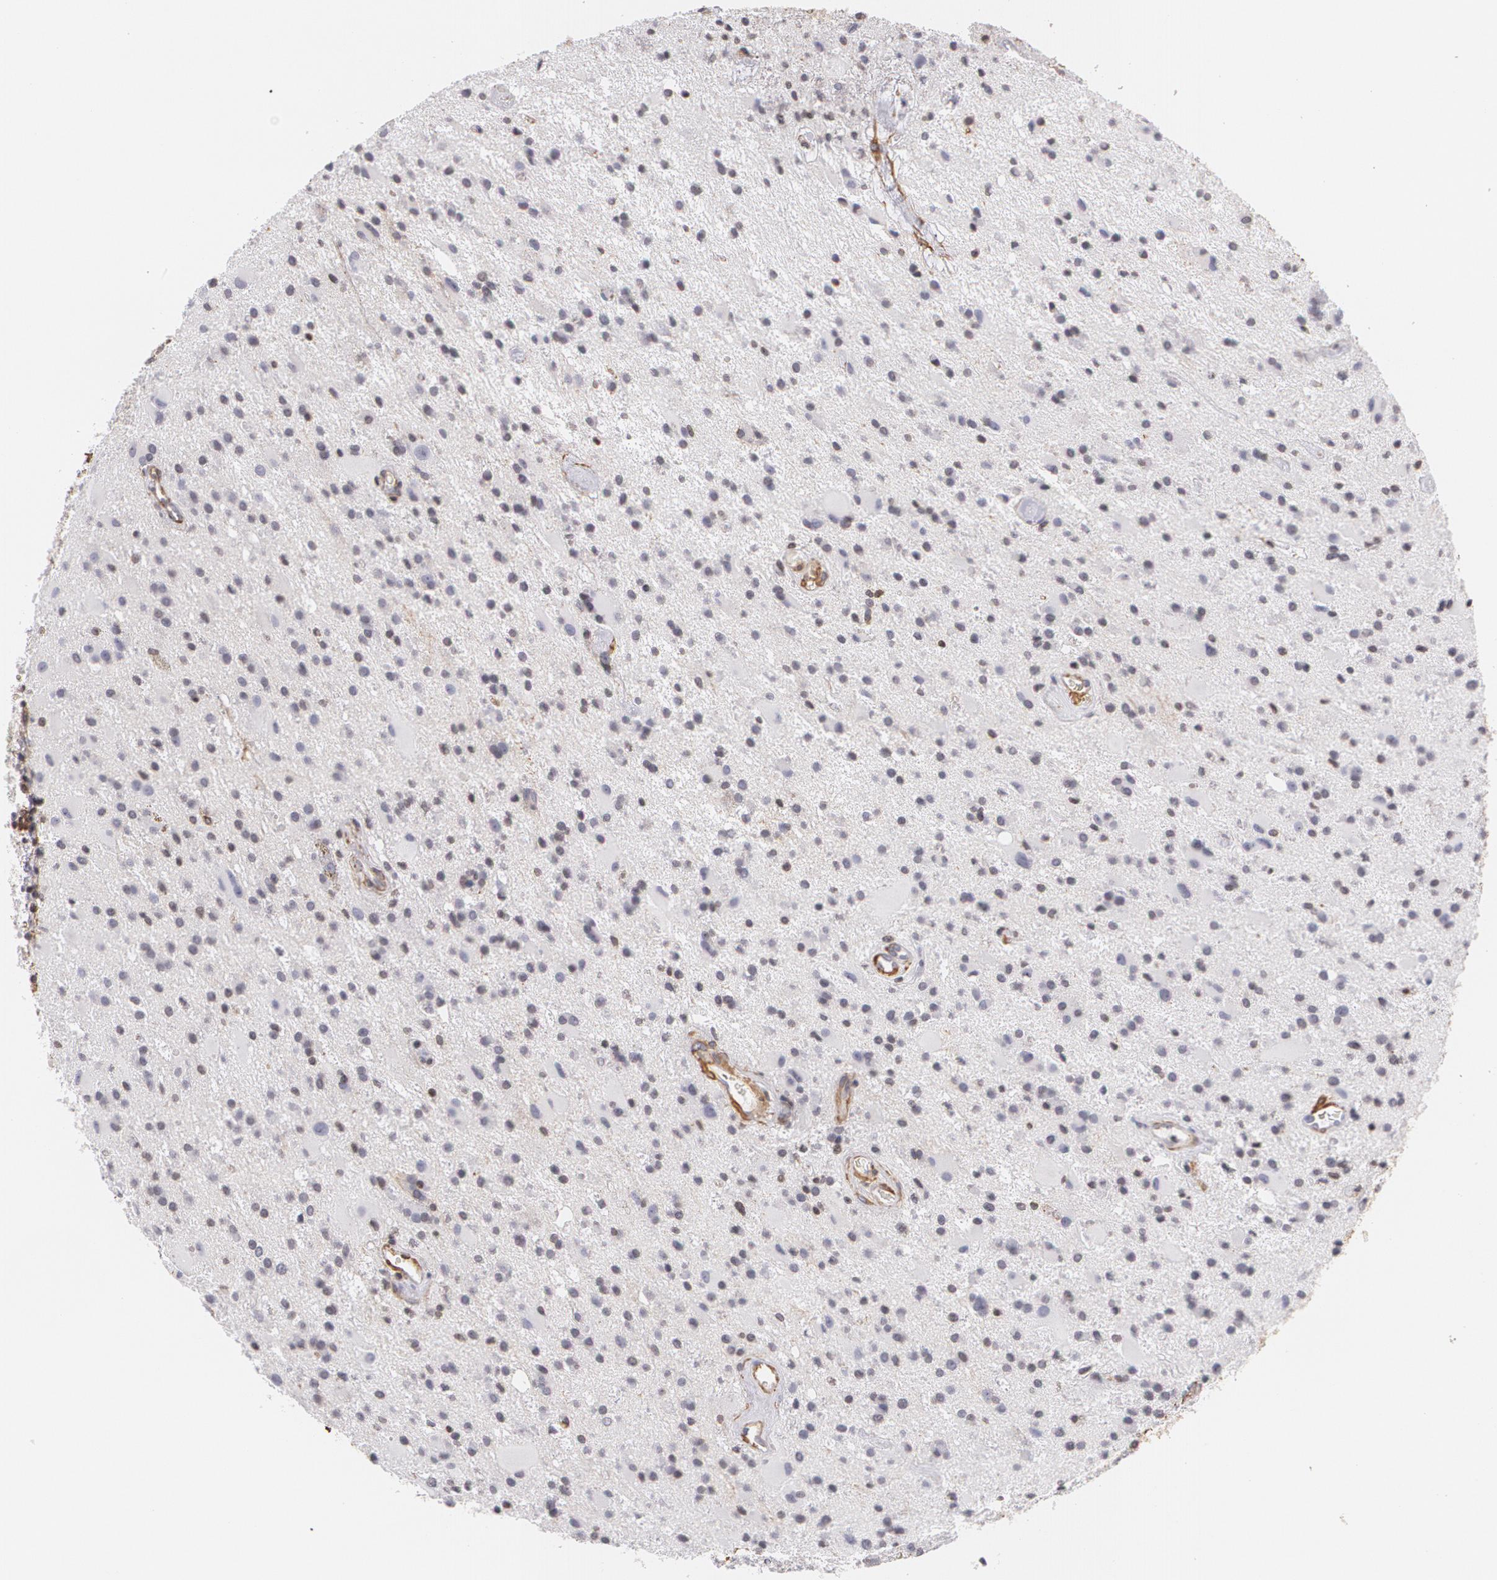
{"staining": {"intensity": "negative", "quantity": "none", "location": "none"}, "tissue": "glioma", "cell_type": "Tumor cells", "image_type": "cancer", "snomed": [{"axis": "morphology", "description": "Glioma, malignant, Low grade"}, {"axis": "topography", "description": "Brain"}], "caption": "A high-resolution histopathology image shows immunohistochemistry (IHC) staining of glioma, which shows no significant staining in tumor cells. The staining is performed using DAB (3,3'-diaminobenzidine) brown chromogen with nuclei counter-stained in using hematoxylin.", "gene": "VAMP1", "patient": {"sex": "male", "age": 58}}